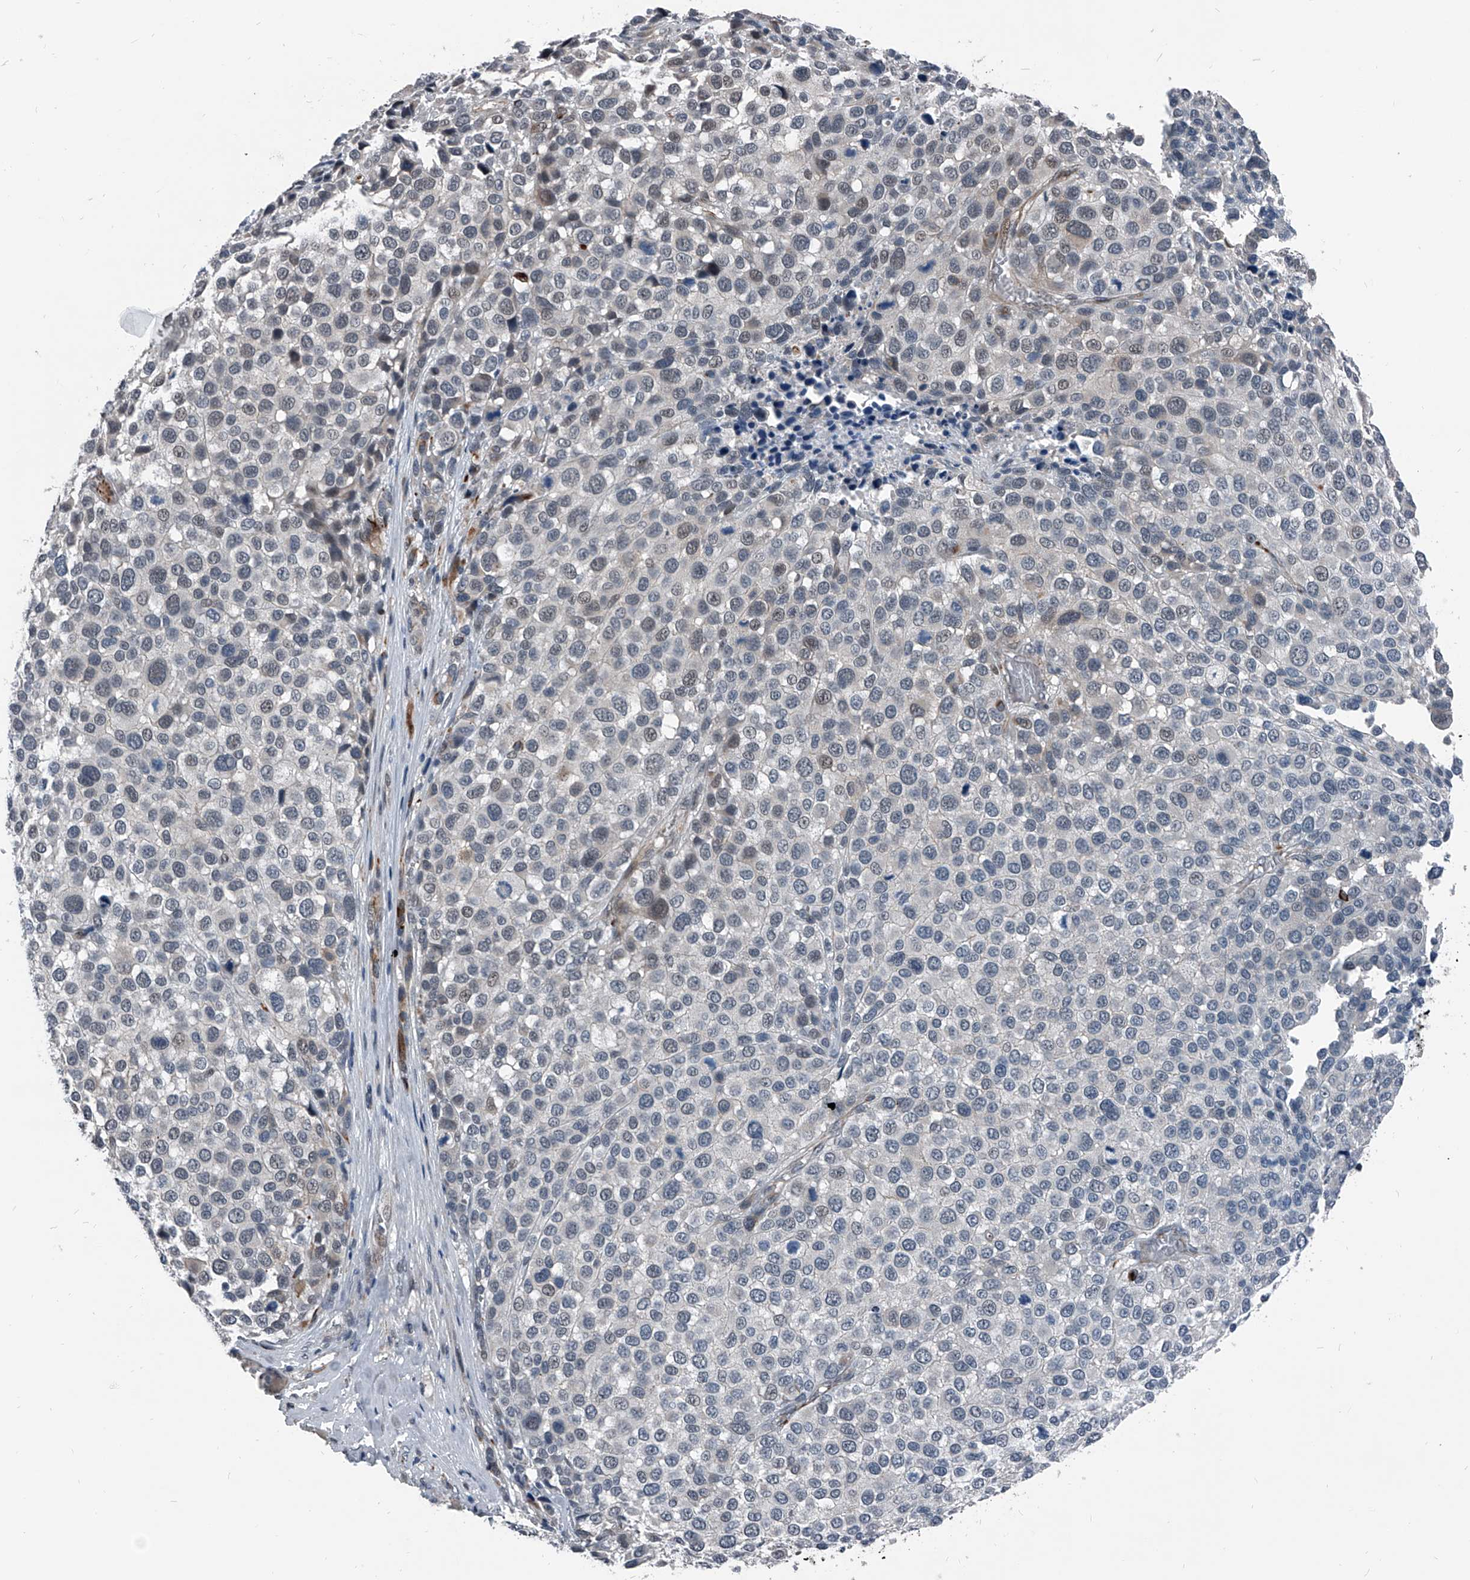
{"staining": {"intensity": "negative", "quantity": "none", "location": "none"}, "tissue": "melanoma", "cell_type": "Tumor cells", "image_type": "cancer", "snomed": [{"axis": "morphology", "description": "Malignant melanoma, NOS"}, {"axis": "topography", "description": "Skin of trunk"}], "caption": "The photomicrograph shows no staining of tumor cells in malignant melanoma.", "gene": "MEN1", "patient": {"sex": "male", "age": 71}}